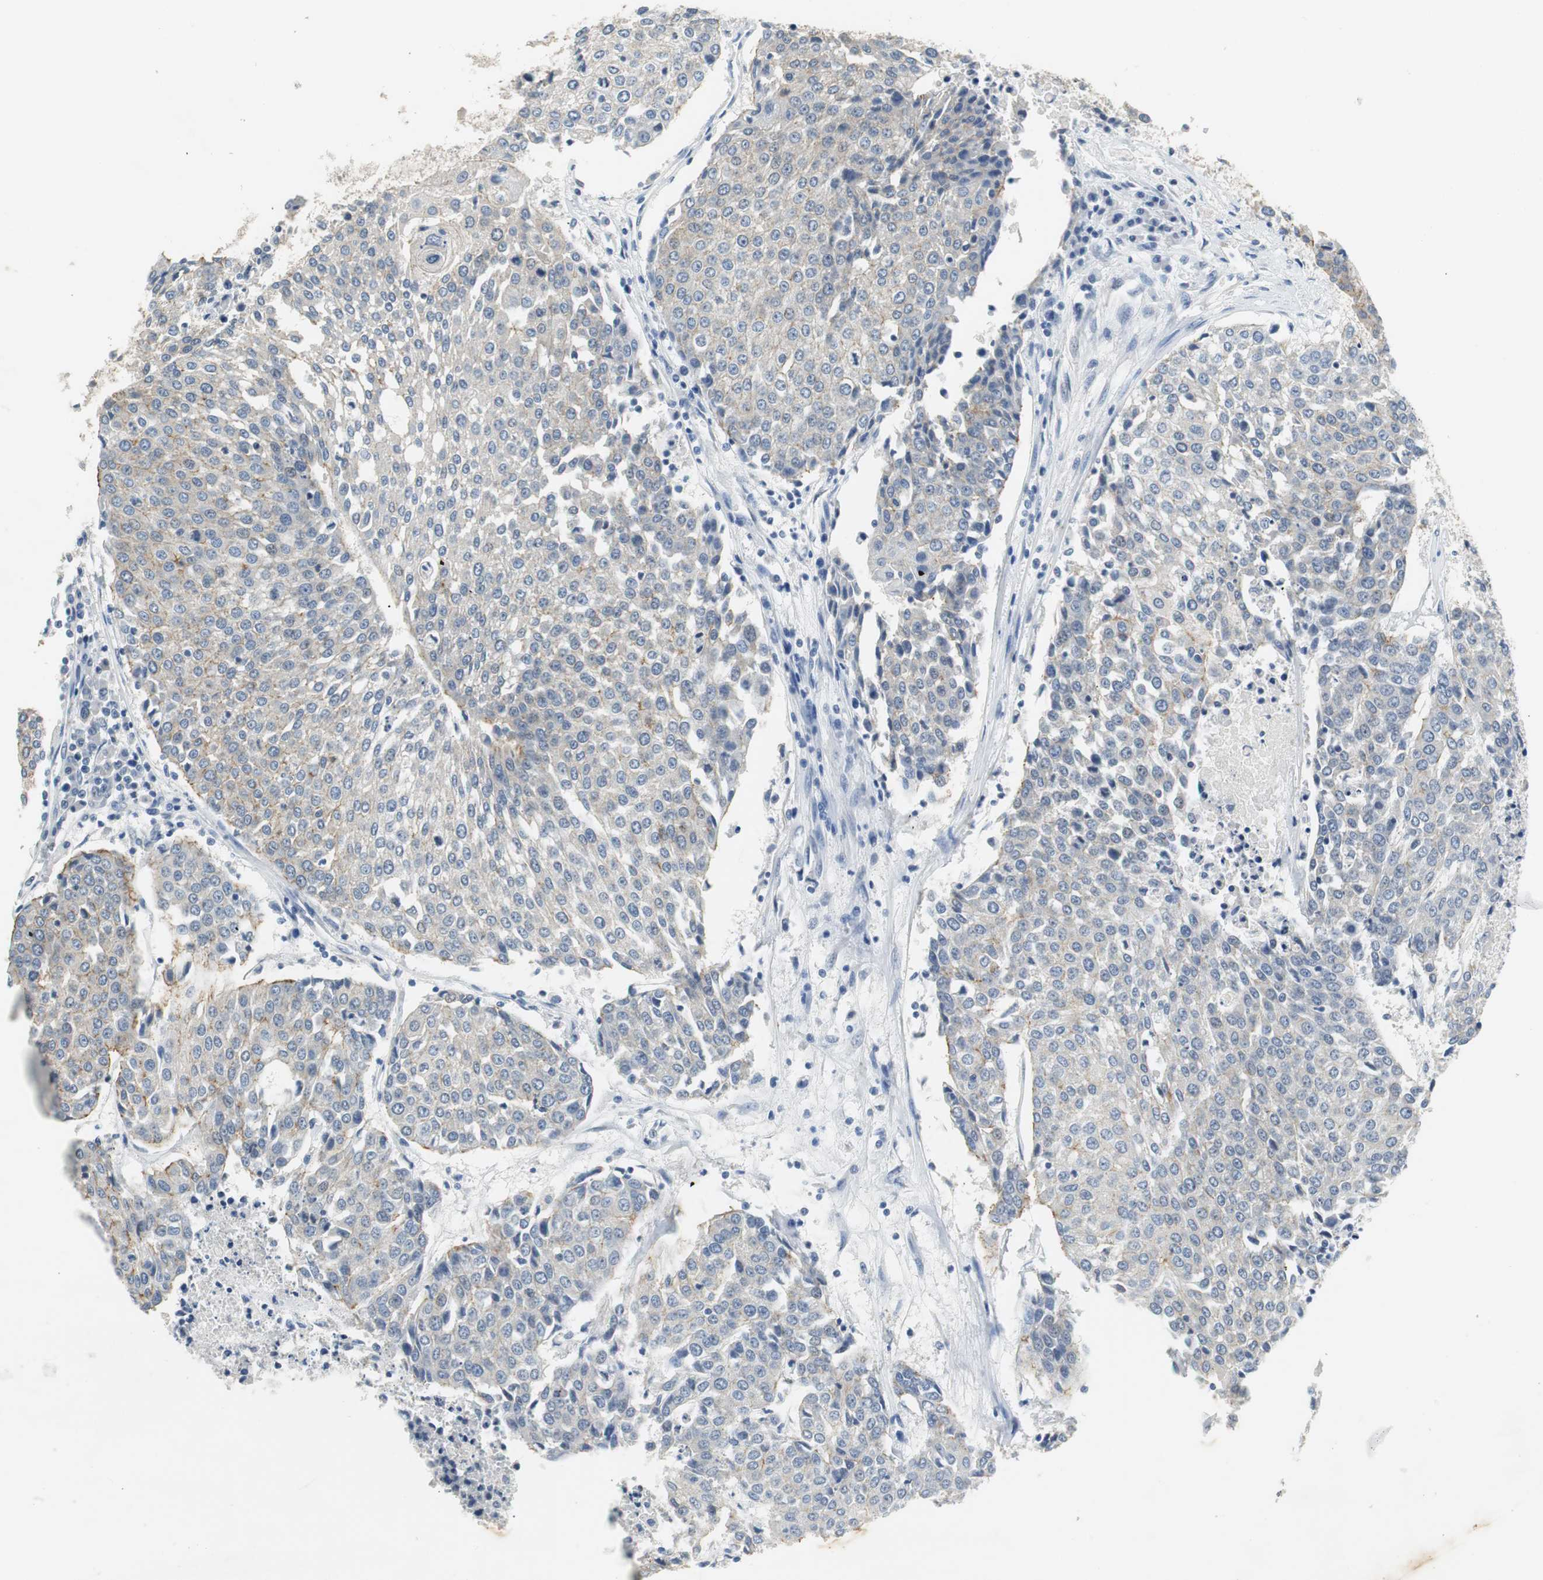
{"staining": {"intensity": "weak", "quantity": "25%-75%", "location": "cytoplasmic/membranous"}, "tissue": "urothelial cancer", "cell_type": "Tumor cells", "image_type": "cancer", "snomed": [{"axis": "morphology", "description": "Urothelial carcinoma, High grade"}, {"axis": "topography", "description": "Urinary bladder"}], "caption": "Protein analysis of urothelial carcinoma (high-grade) tissue displays weak cytoplasmic/membranous positivity in about 25%-75% of tumor cells.", "gene": "MUC7", "patient": {"sex": "female", "age": 85}}